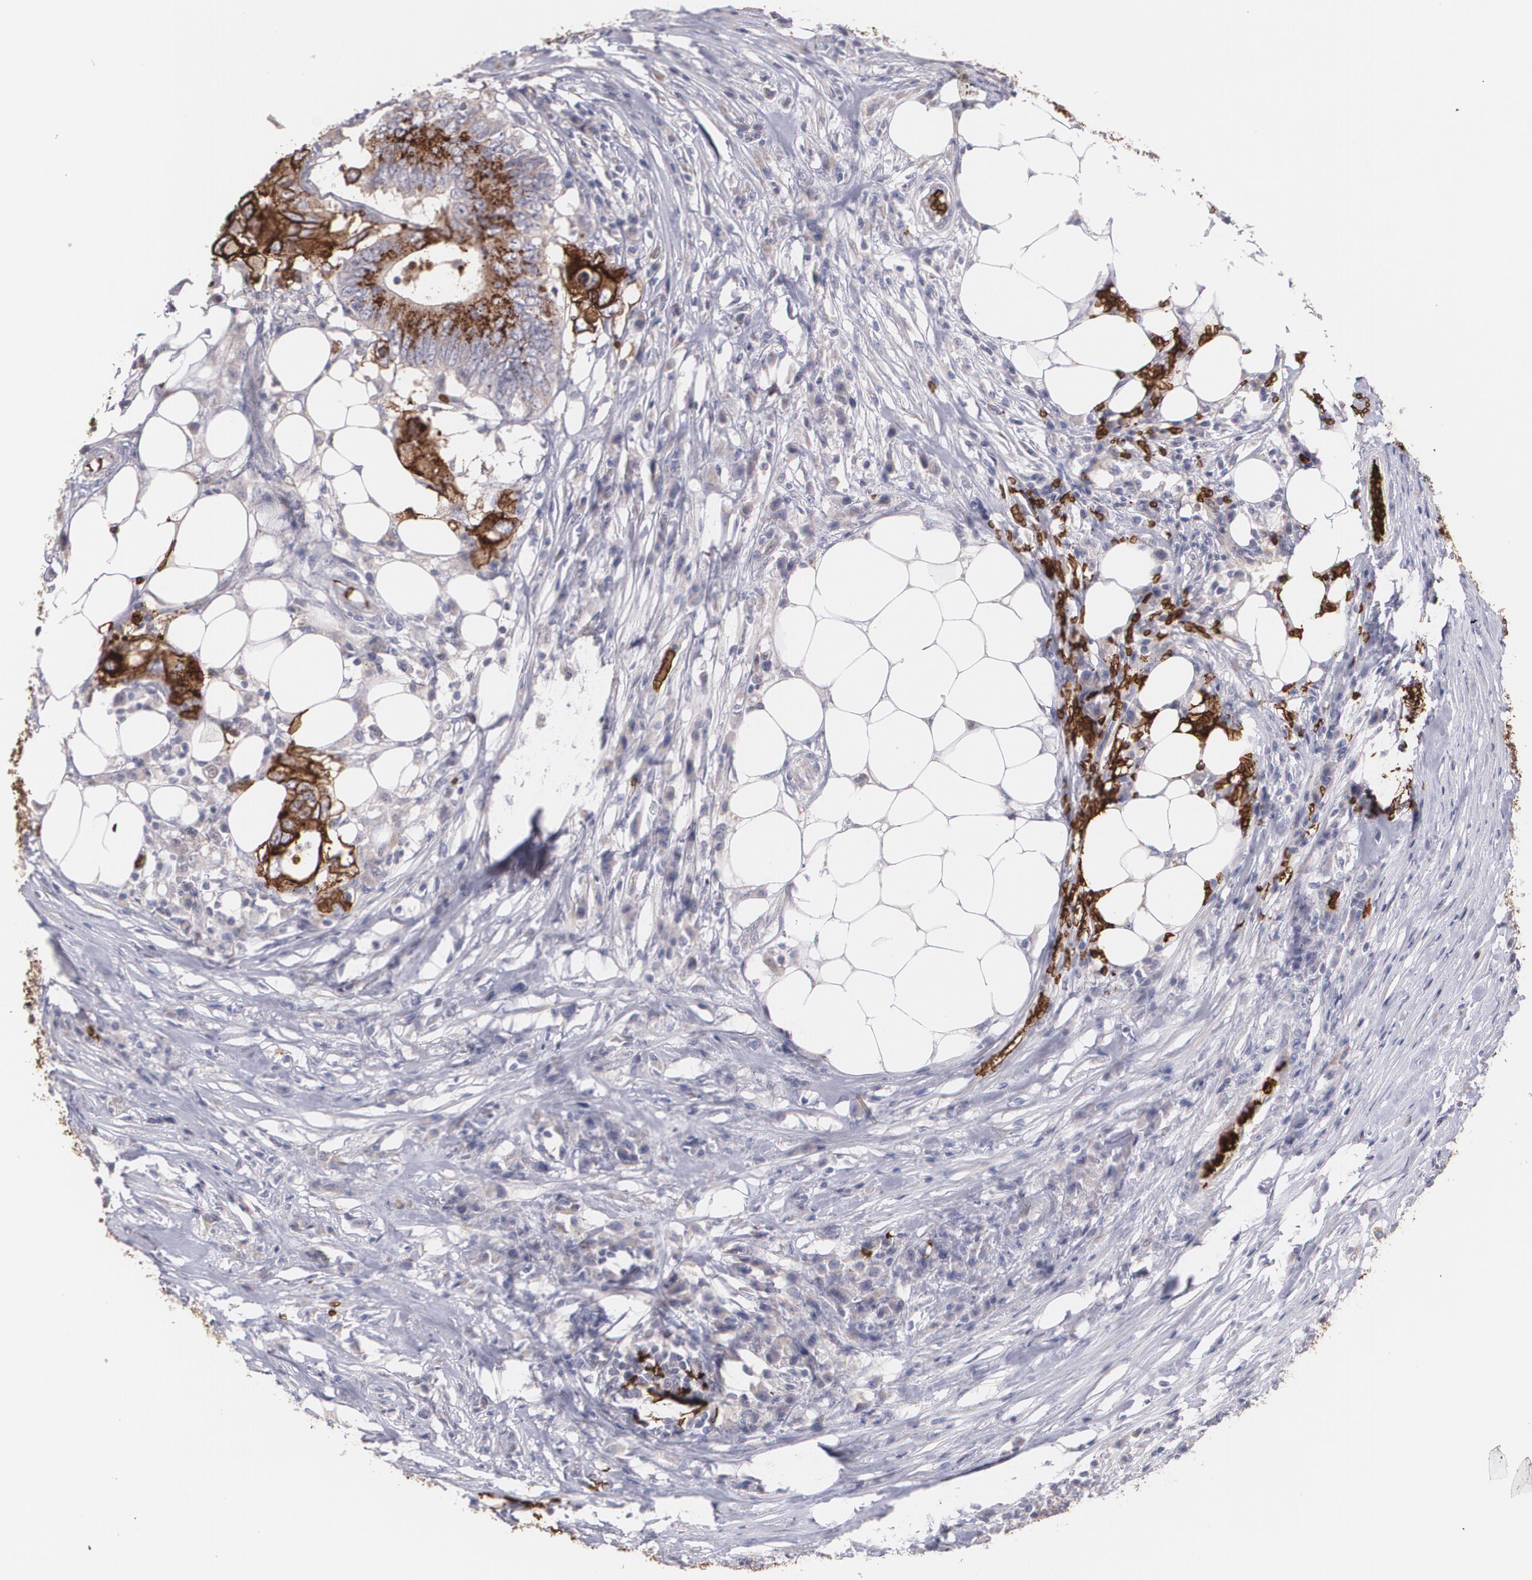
{"staining": {"intensity": "strong", "quantity": ">75%", "location": "cytoplasmic/membranous"}, "tissue": "colorectal cancer", "cell_type": "Tumor cells", "image_type": "cancer", "snomed": [{"axis": "morphology", "description": "Adenocarcinoma, NOS"}, {"axis": "topography", "description": "Colon"}], "caption": "Adenocarcinoma (colorectal) was stained to show a protein in brown. There is high levels of strong cytoplasmic/membranous staining in about >75% of tumor cells.", "gene": "SLC2A1", "patient": {"sex": "male", "age": 71}}